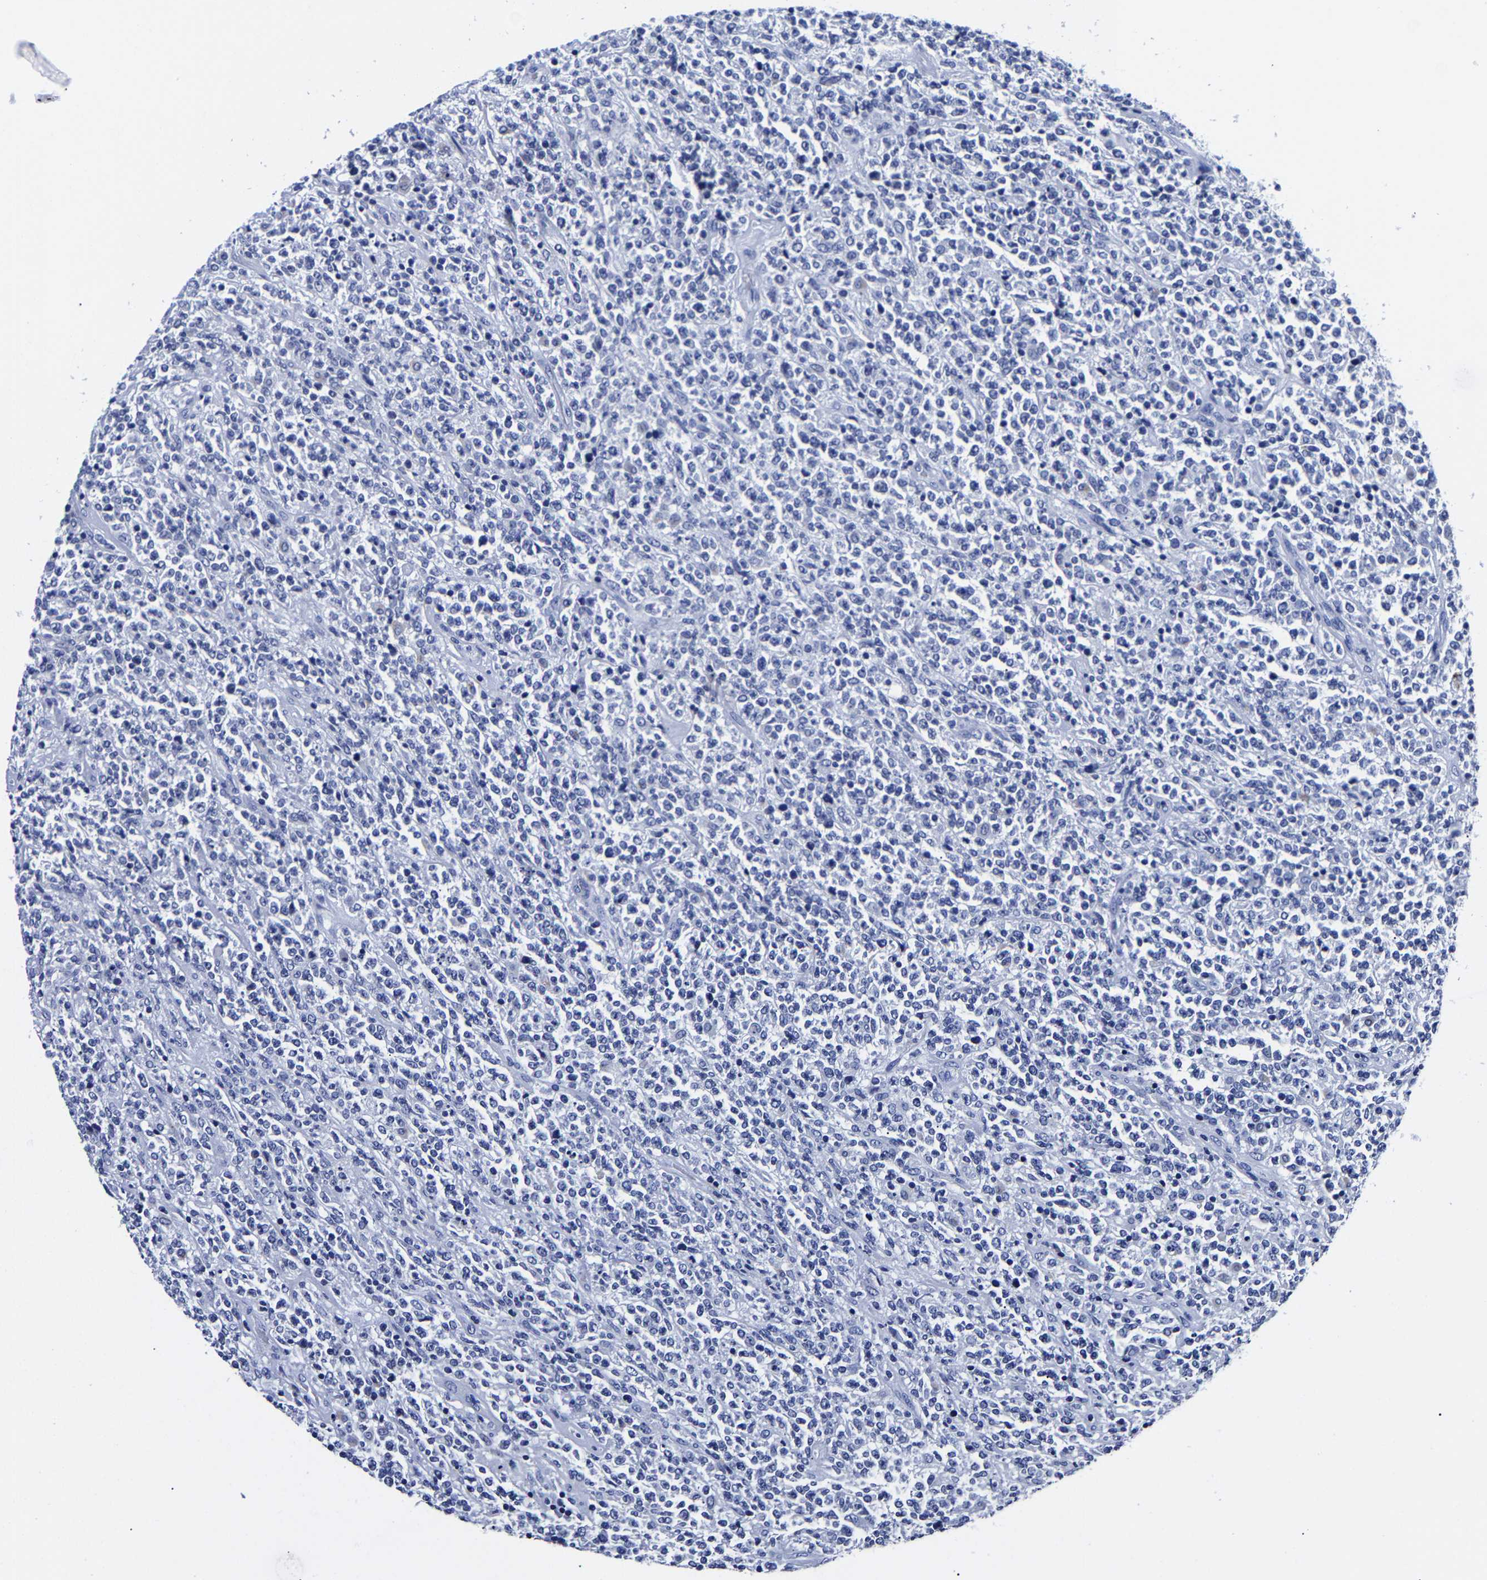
{"staining": {"intensity": "negative", "quantity": "none", "location": "none"}, "tissue": "lymphoma", "cell_type": "Tumor cells", "image_type": "cancer", "snomed": [{"axis": "morphology", "description": "Malignant lymphoma, non-Hodgkin's type, High grade"}, {"axis": "topography", "description": "Soft tissue"}], "caption": "Lymphoma was stained to show a protein in brown. There is no significant expression in tumor cells.", "gene": "CPA2", "patient": {"sex": "male", "age": 18}}